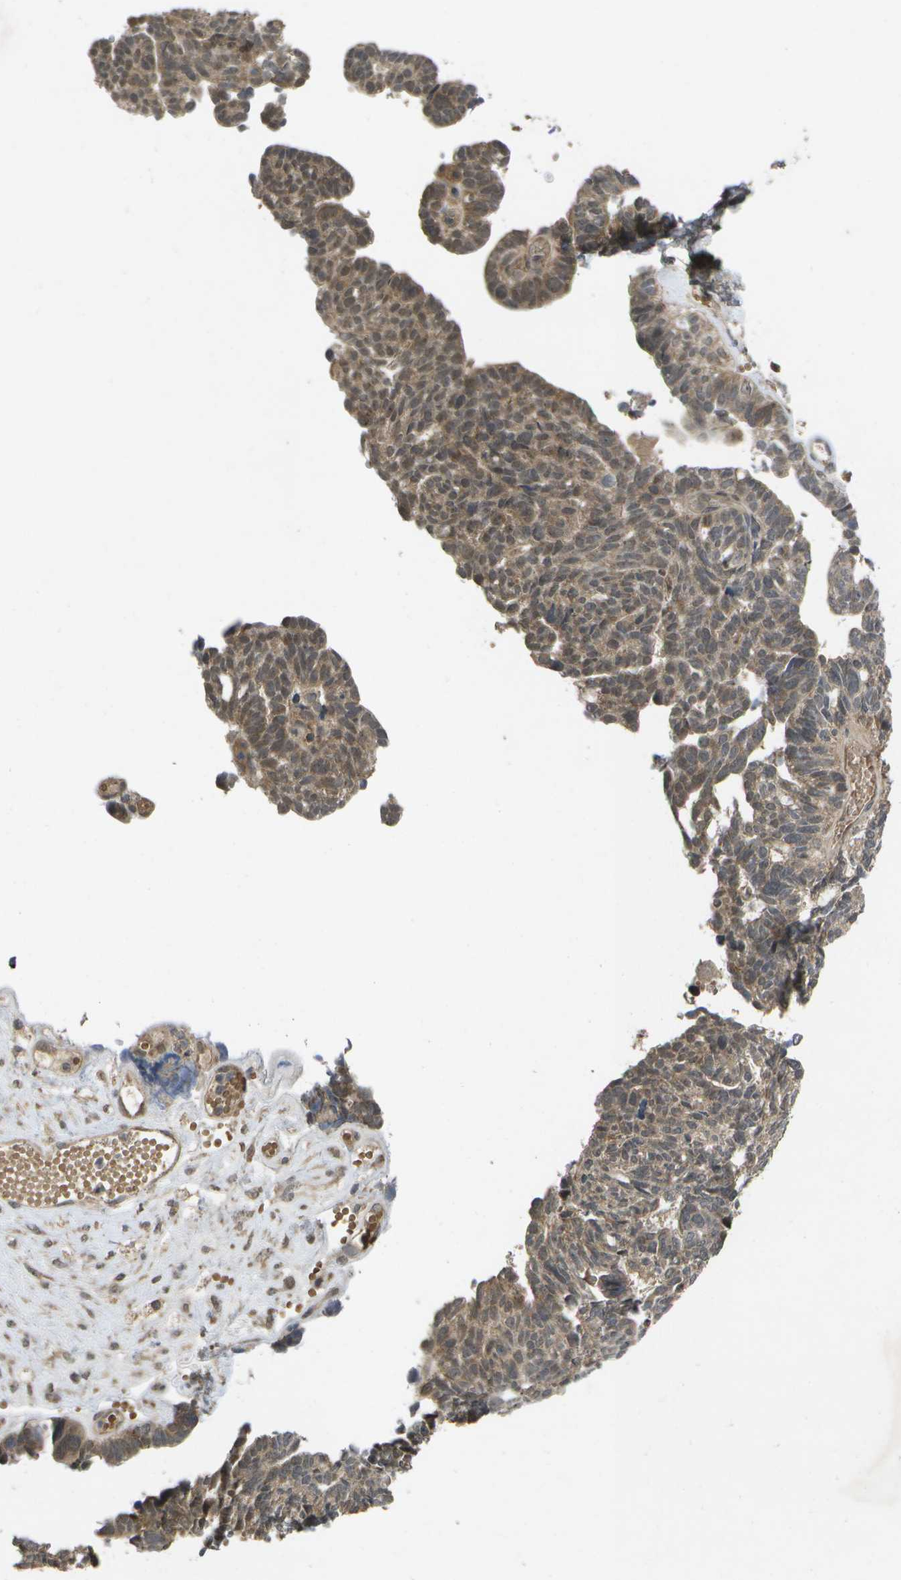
{"staining": {"intensity": "weak", "quantity": ">75%", "location": "cytoplasmic/membranous"}, "tissue": "ovarian cancer", "cell_type": "Tumor cells", "image_type": "cancer", "snomed": [{"axis": "morphology", "description": "Cystadenocarcinoma, serous, NOS"}, {"axis": "topography", "description": "Ovary"}], "caption": "Protein staining demonstrates weak cytoplasmic/membranous expression in about >75% of tumor cells in ovarian cancer (serous cystadenocarcinoma).", "gene": "ALAS1", "patient": {"sex": "female", "age": 79}}